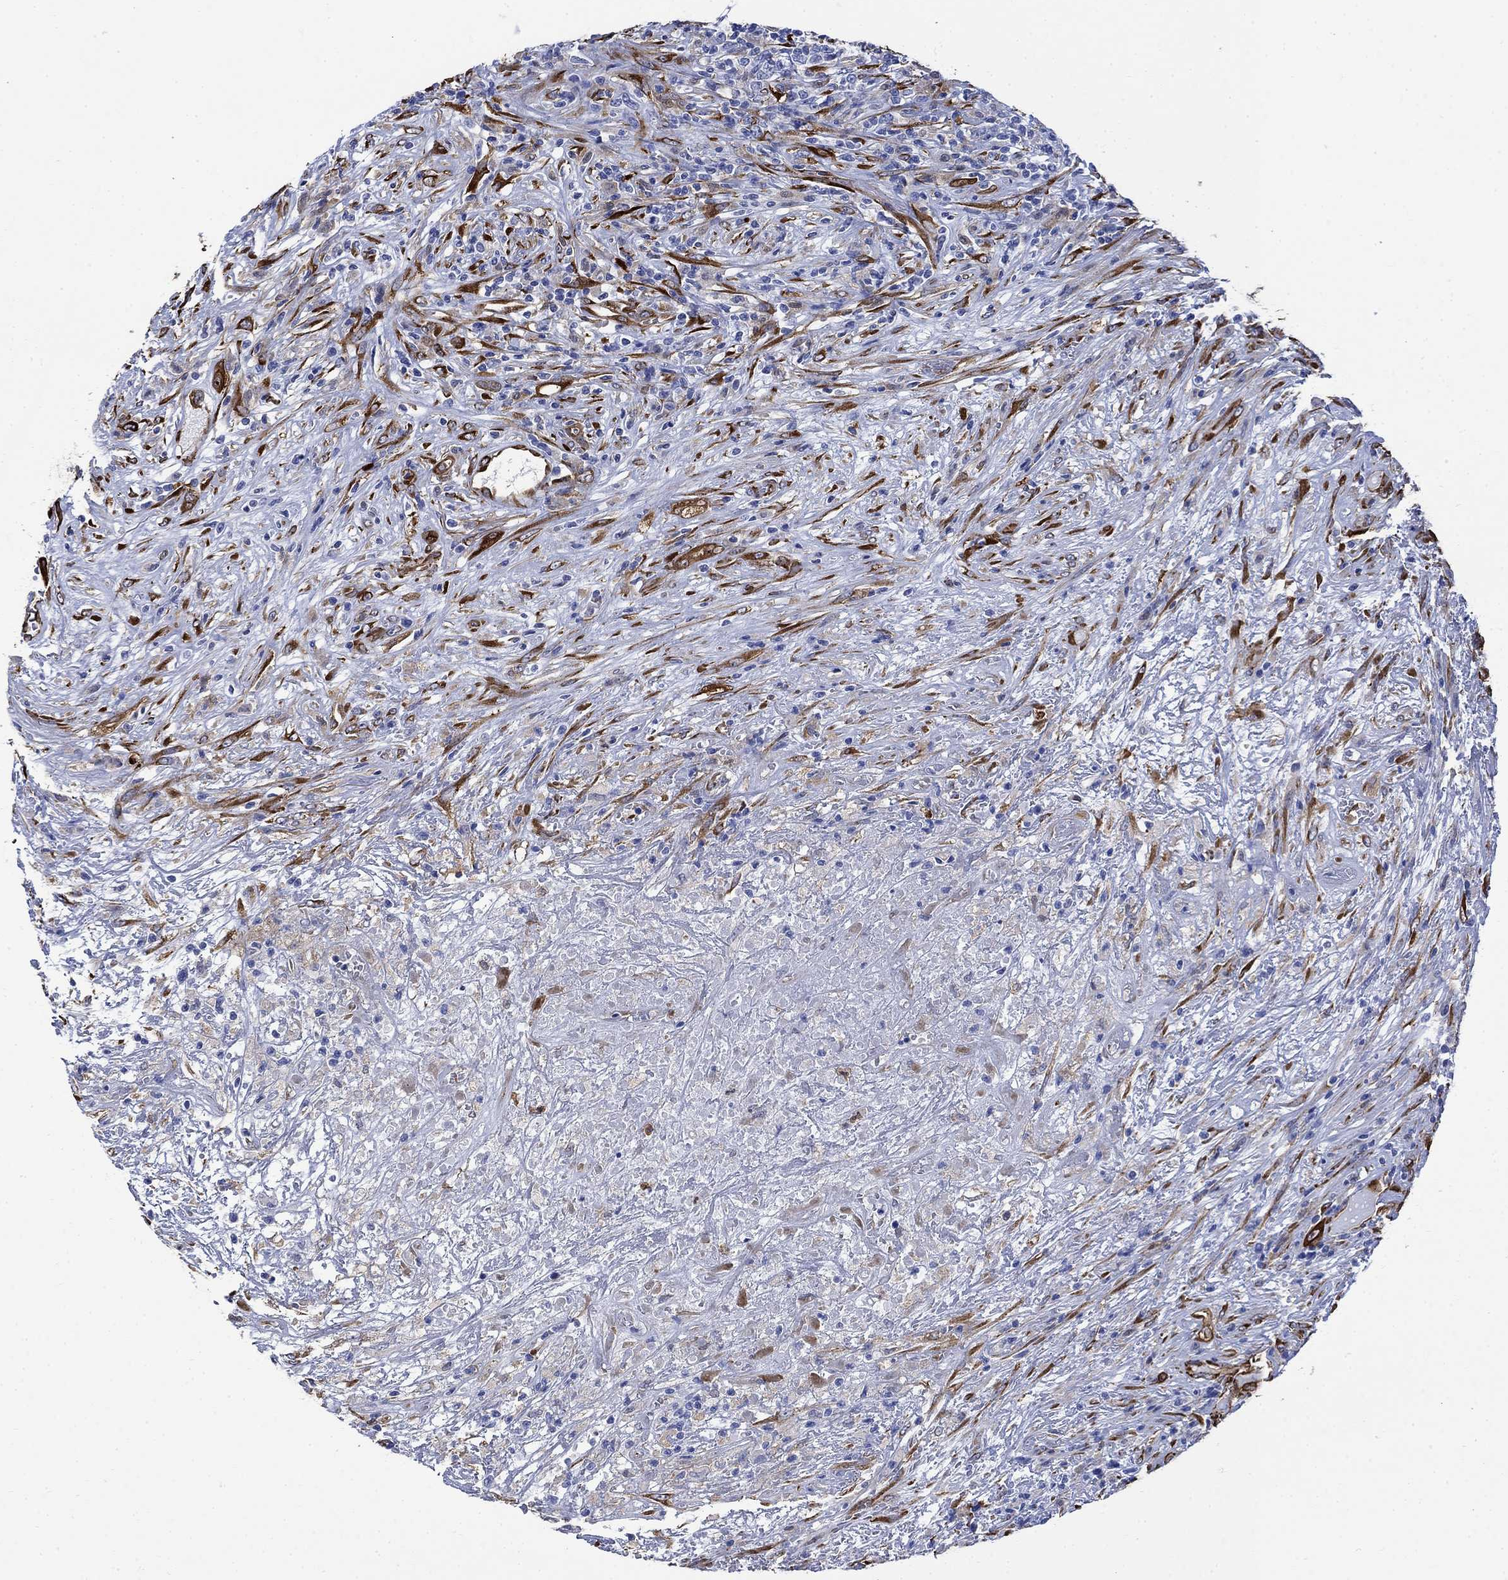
{"staining": {"intensity": "negative", "quantity": "none", "location": "none"}, "tissue": "lymphoma", "cell_type": "Tumor cells", "image_type": "cancer", "snomed": [{"axis": "morphology", "description": "Malignant lymphoma, non-Hodgkin's type, High grade"}, {"axis": "topography", "description": "Lung"}], "caption": "IHC photomicrograph of lymphoma stained for a protein (brown), which exhibits no staining in tumor cells.", "gene": "TGM2", "patient": {"sex": "male", "age": 79}}